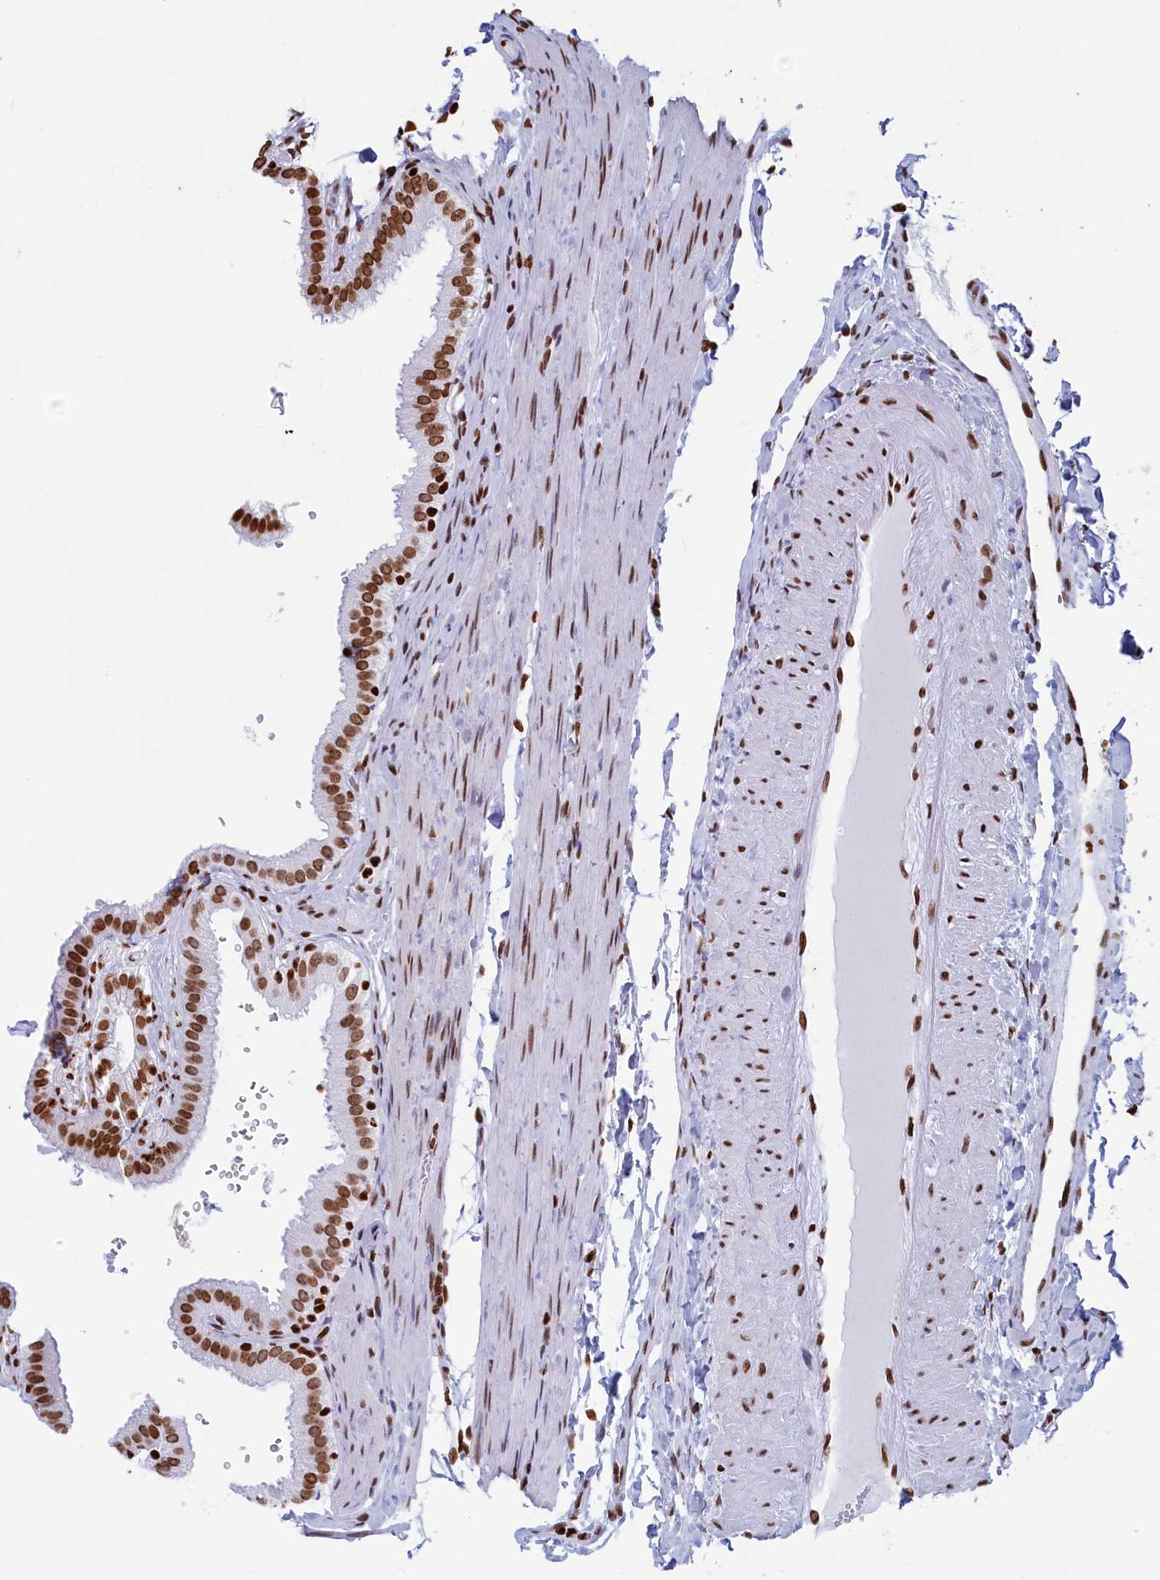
{"staining": {"intensity": "strong", "quantity": ">75%", "location": "nuclear"}, "tissue": "gallbladder", "cell_type": "Glandular cells", "image_type": "normal", "snomed": [{"axis": "morphology", "description": "Normal tissue, NOS"}, {"axis": "topography", "description": "Gallbladder"}], "caption": "DAB immunohistochemical staining of unremarkable human gallbladder reveals strong nuclear protein staining in about >75% of glandular cells.", "gene": "APOBEC3A", "patient": {"sex": "female", "age": 61}}